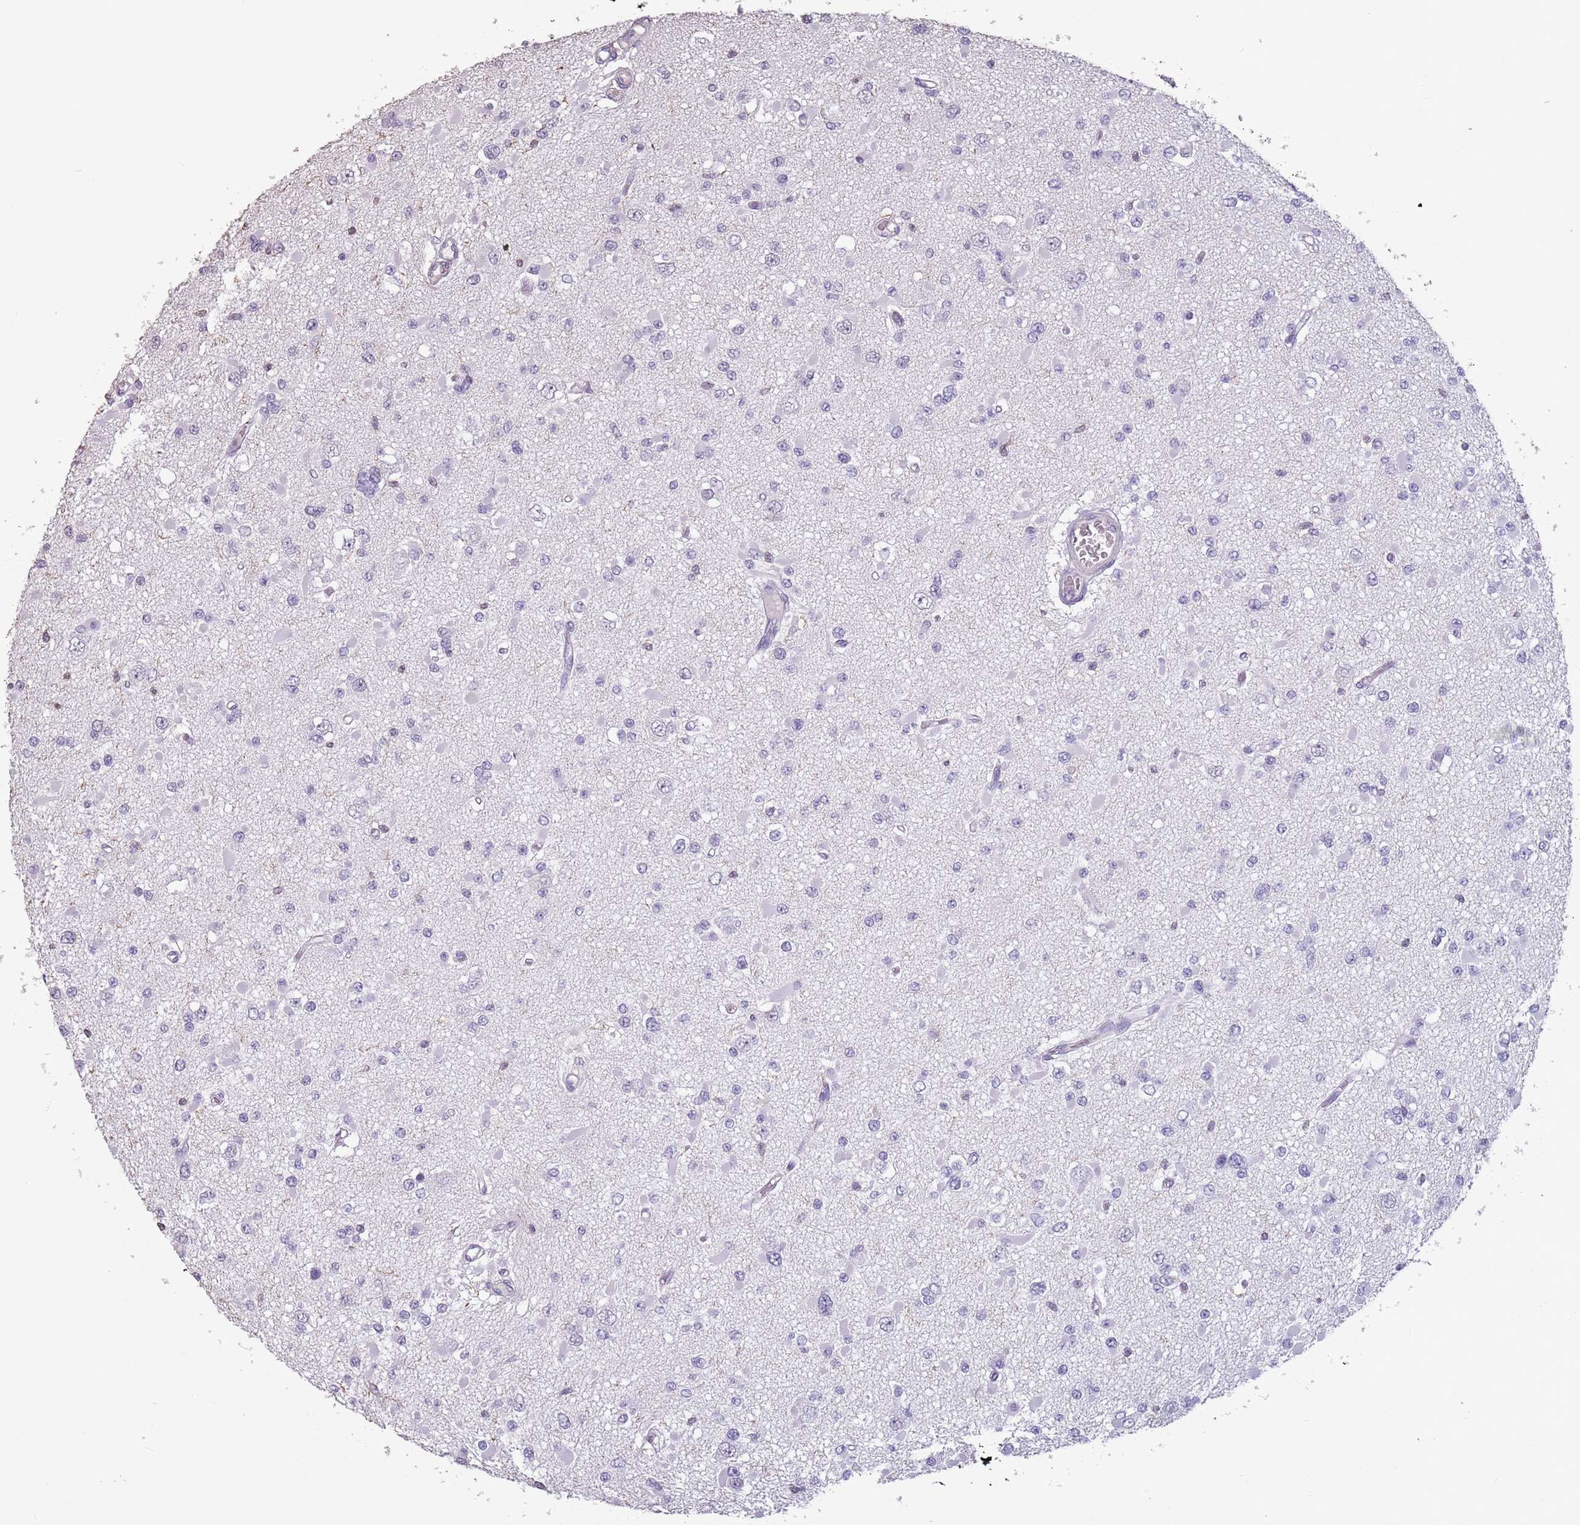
{"staining": {"intensity": "negative", "quantity": "none", "location": "none"}, "tissue": "glioma", "cell_type": "Tumor cells", "image_type": "cancer", "snomed": [{"axis": "morphology", "description": "Glioma, malignant, Low grade"}, {"axis": "topography", "description": "Brain"}], "caption": "A histopathology image of glioma stained for a protein shows no brown staining in tumor cells. The staining is performed using DAB brown chromogen with nuclei counter-stained in using hematoxylin.", "gene": "SUN5", "patient": {"sex": "female", "age": 22}}